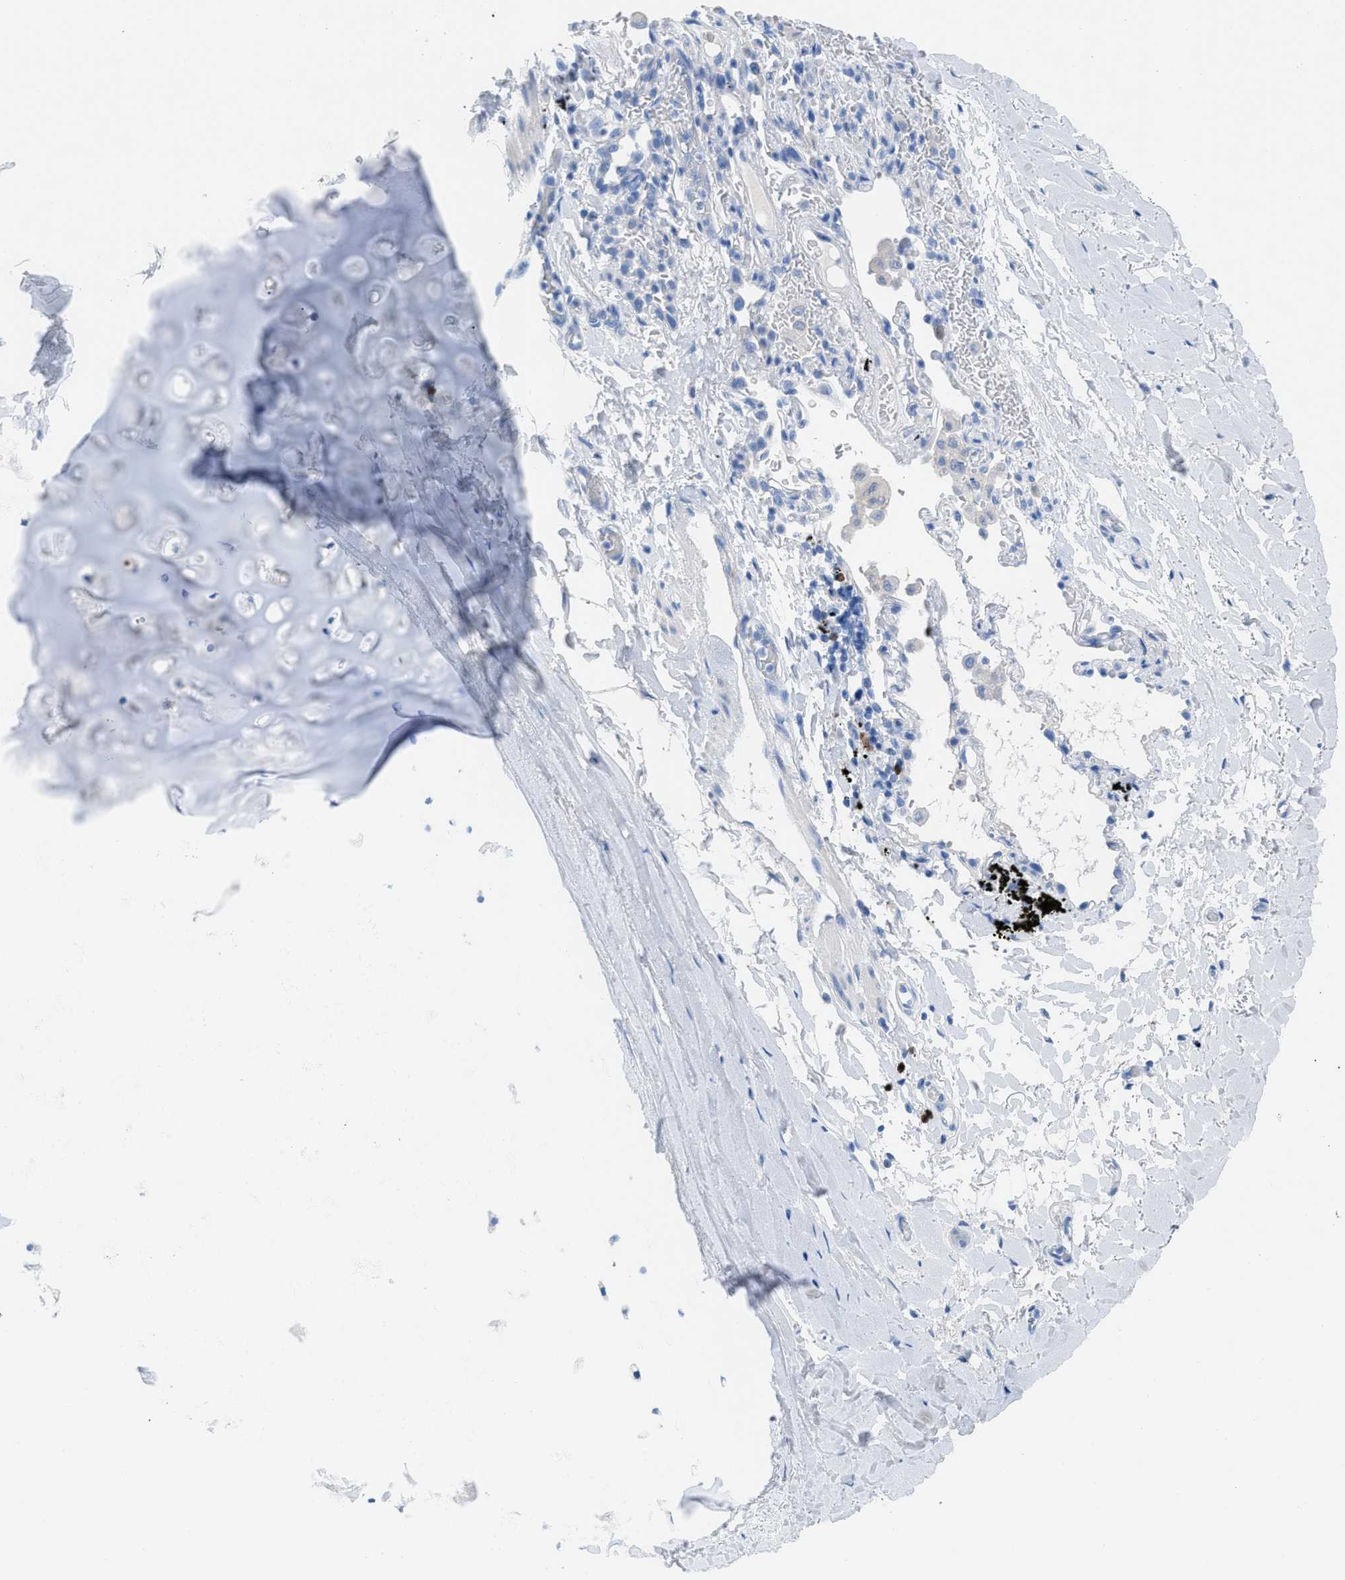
{"staining": {"intensity": "negative", "quantity": "none", "location": "none"}, "tissue": "bronchus", "cell_type": "Respiratory epithelial cells", "image_type": "normal", "snomed": [{"axis": "morphology", "description": "Normal tissue, NOS"}, {"axis": "morphology", "description": "Inflammation, NOS"}, {"axis": "topography", "description": "Cartilage tissue"}, {"axis": "topography", "description": "Bronchus"}], "caption": "A micrograph of bronchus stained for a protein exhibits no brown staining in respiratory epithelial cells.", "gene": "TCL1A", "patient": {"sex": "male", "age": 77}}